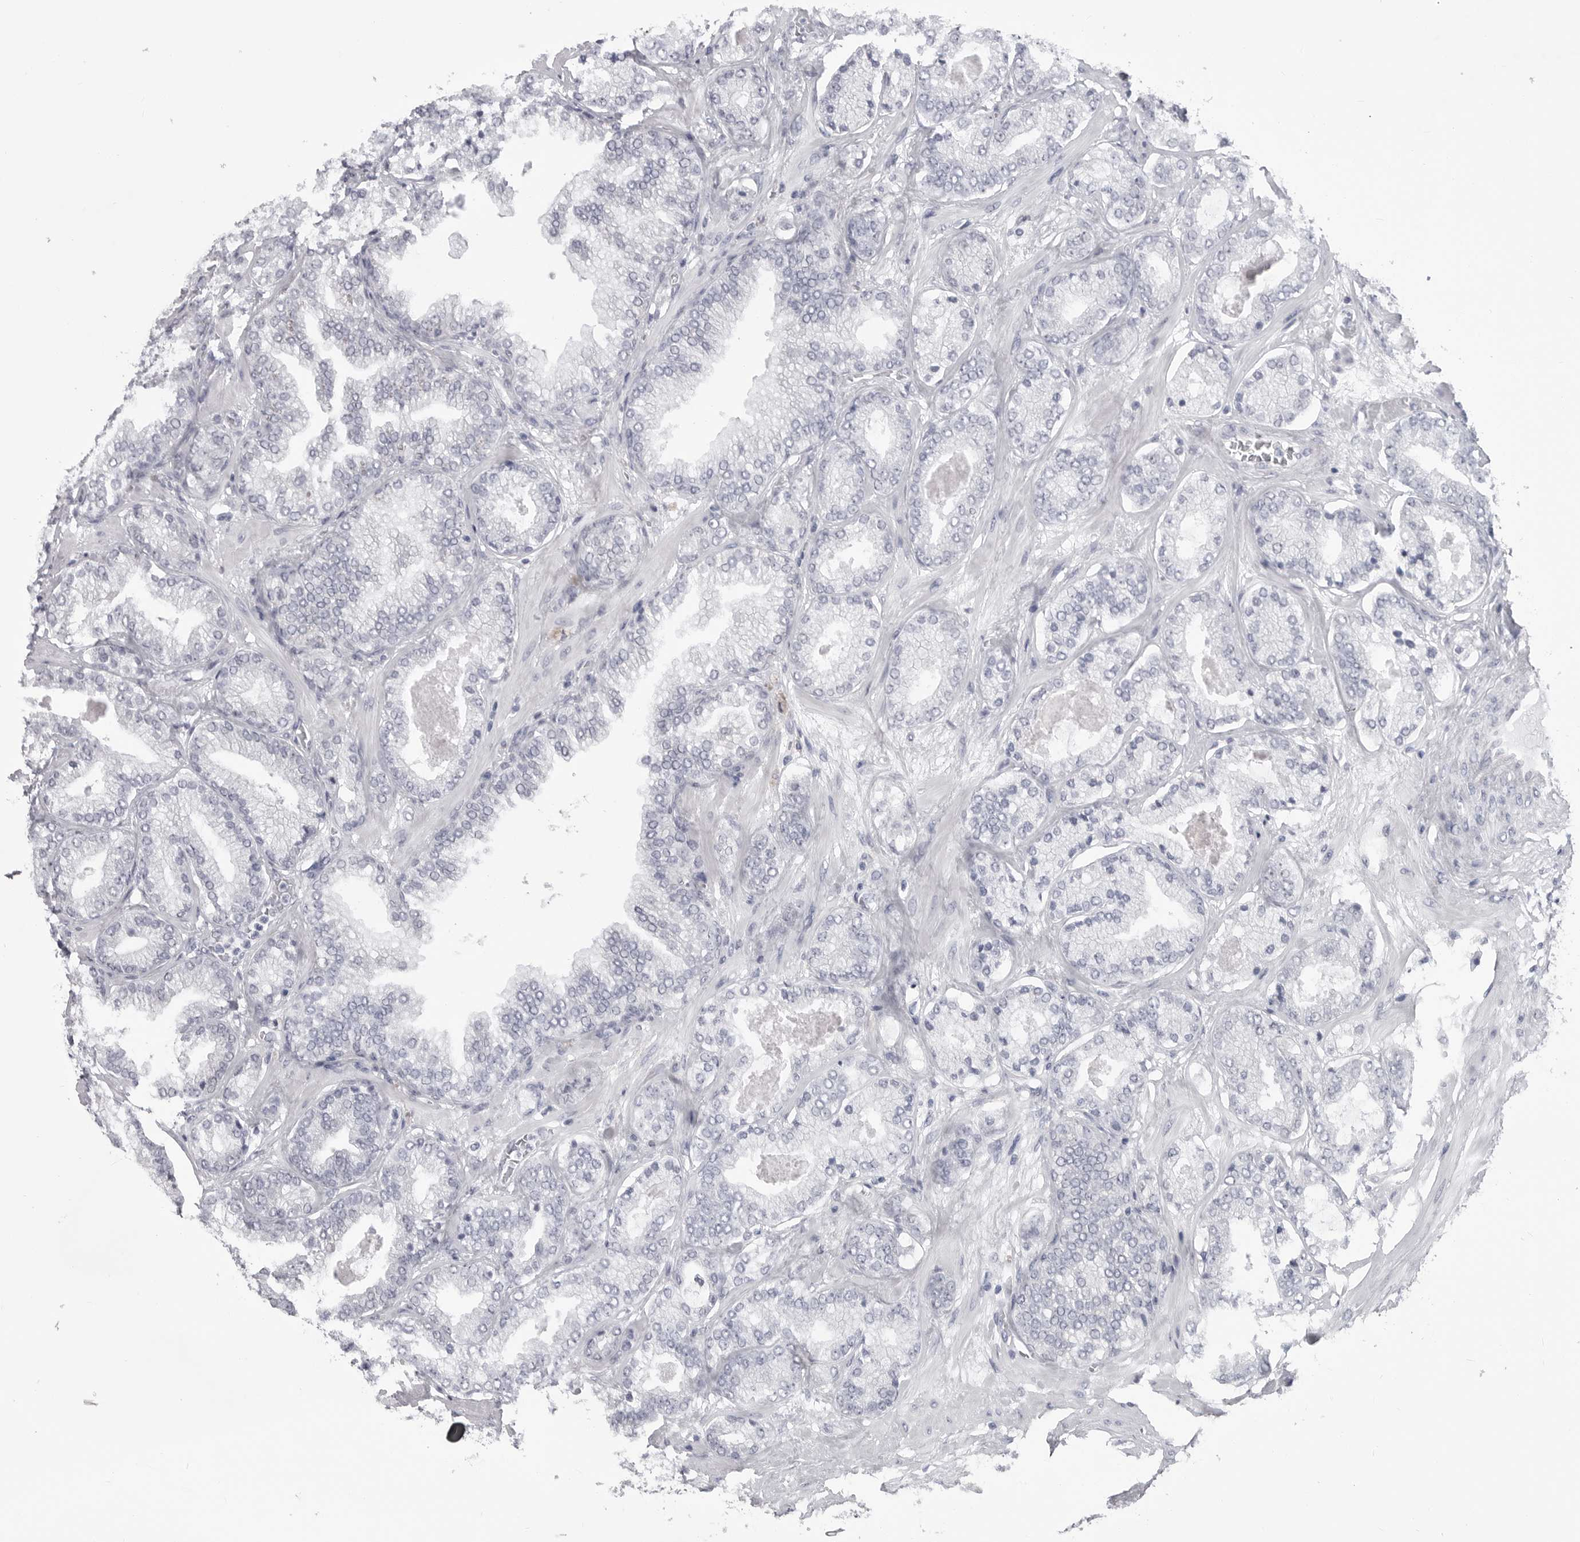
{"staining": {"intensity": "negative", "quantity": "none", "location": "none"}, "tissue": "prostate cancer", "cell_type": "Tumor cells", "image_type": "cancer", "snomed": [{"axis": "morphology", "description": "Adenocarcinoma, High grade"}, {"axis": "topography", "description": "Prostate"}], "caption": "Immunohistochemistry image of neoplastic tissue: prostate high-grade adenocarcinoma stained with DAB (3,3'-diaminobenzidine) demonstrates no significant protein expression in tumor cells.", "gene": "PNPO", "patient": {"sex": "male", "age": 58}}